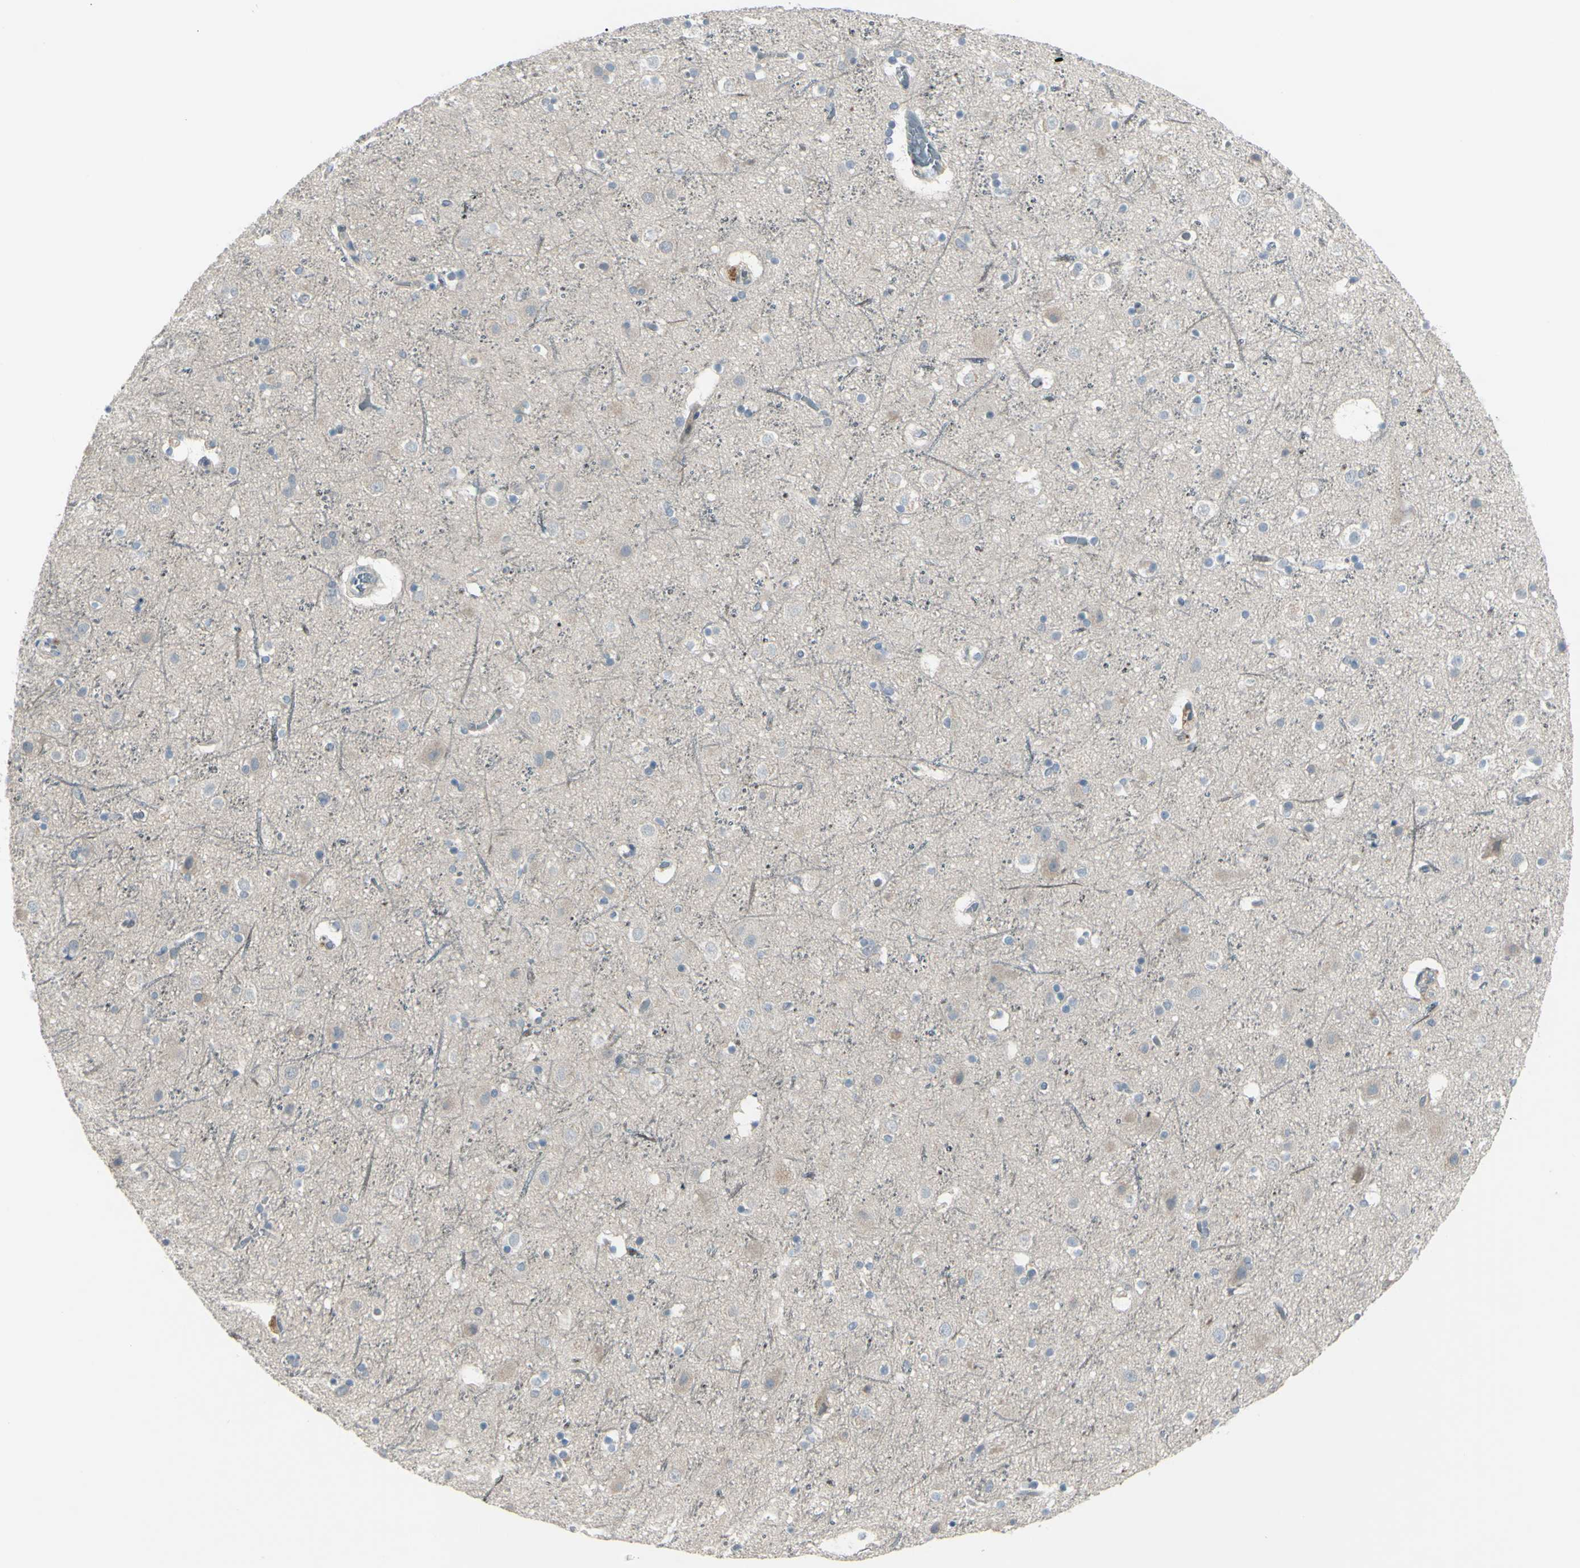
{"staining": {"intensity": "negative", "quantity": "none", "location": "none"}, "tissue": "cerebral cortex", "cell_type": "Endothelial cells", "image_type": "normal", "snomed": [{"axis": "morphology", "description": "Normal tissue, NOS"}, {"axis": "topography", "description": "Cerebral cortex"}], "caption": "The histopathology image reveals no staining of endothelial cells in benign cerebral cortex.", "gene": "ETNK1", "patient": {"sex": "male", "age": 45}}